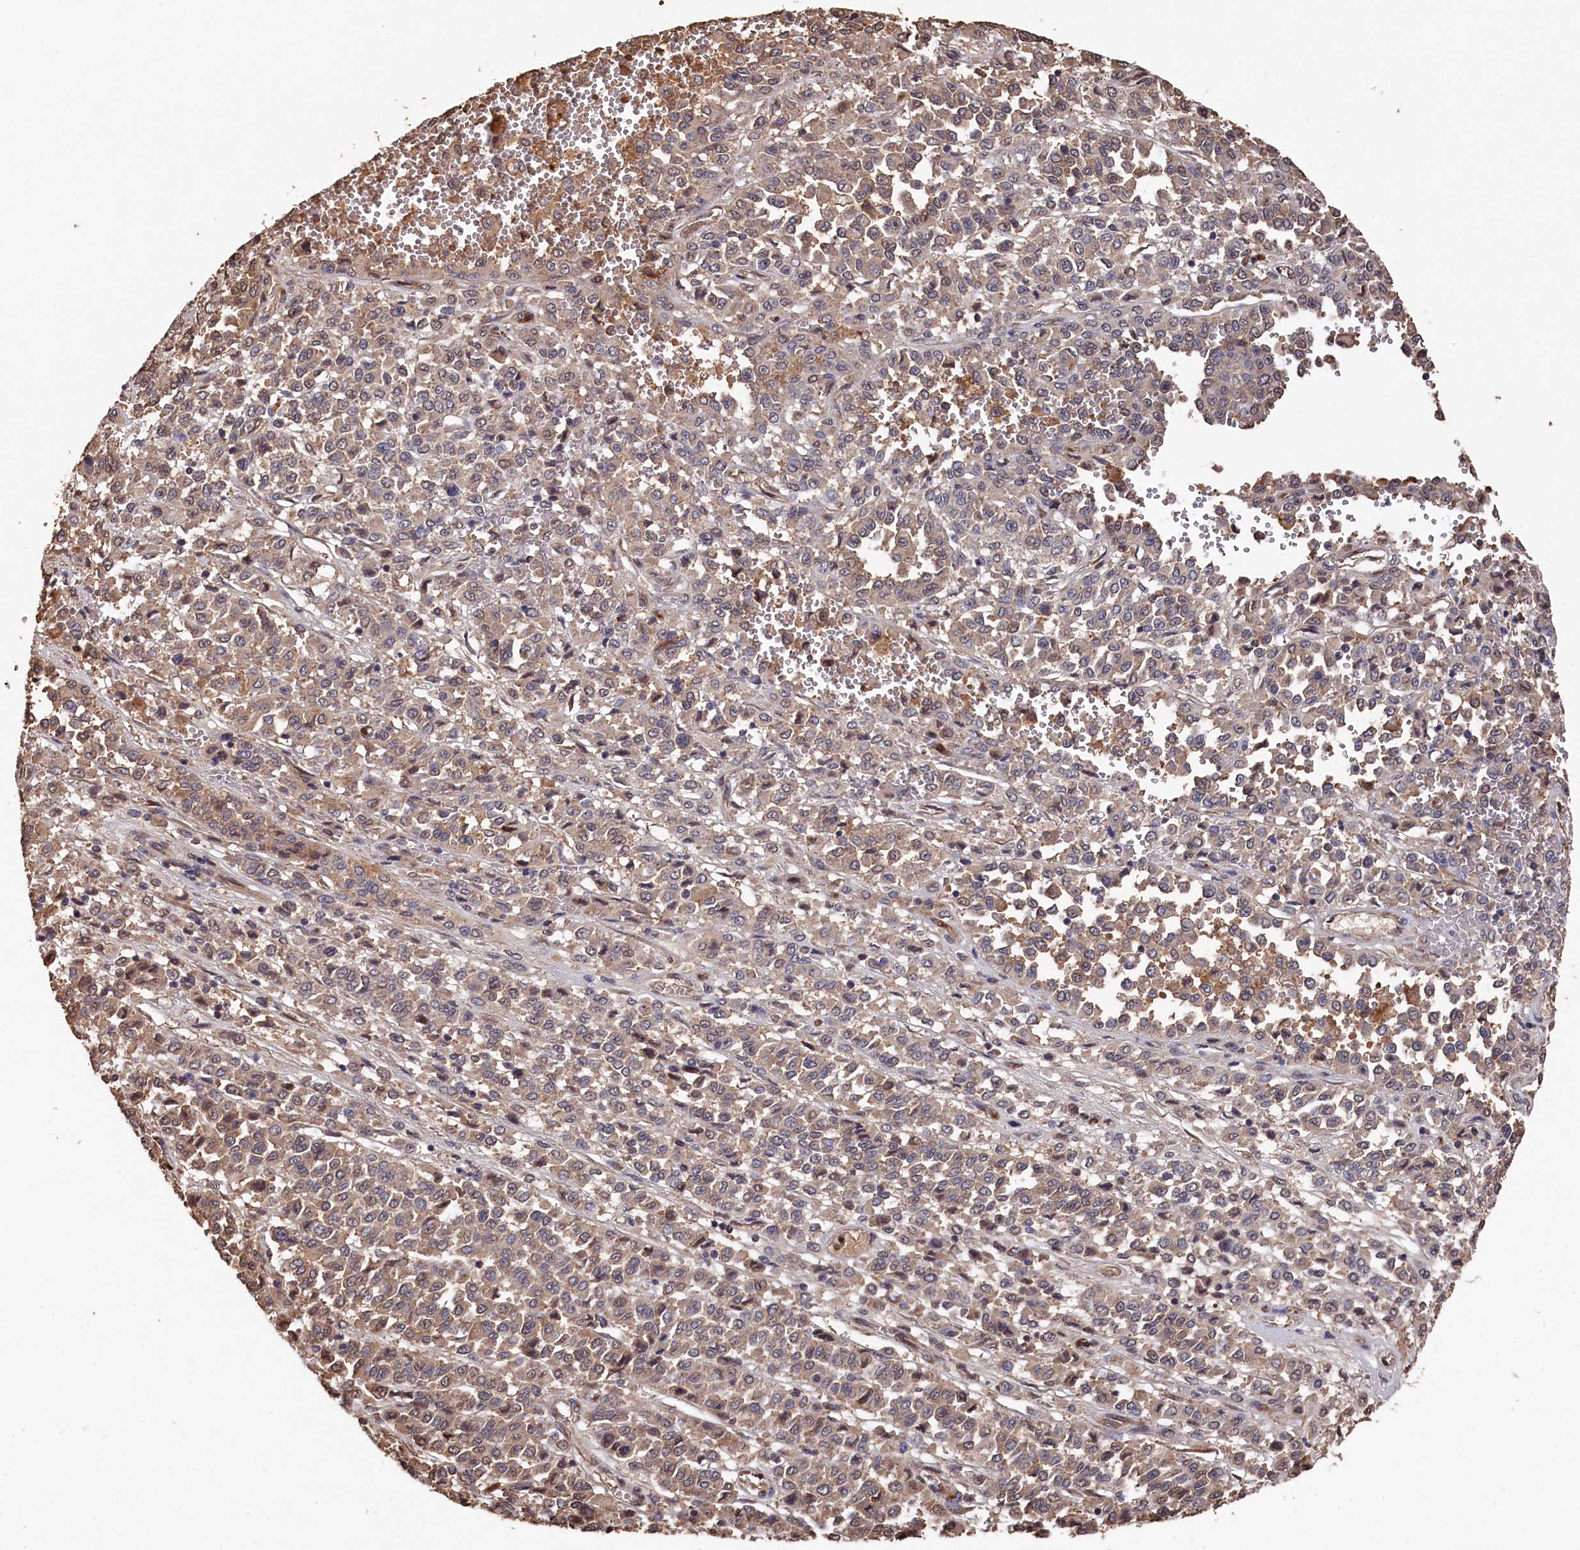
{"staining": {"intensity": "weak", "quantity": ">75%", "location": "cytoplasmic/membranous"}, "tissue": "melanoma", "cell_type": "Tumor cells", "image_type": "cancer", "snomed": [{"axis": "morphology", "description": "Malignant melanoma, Metastatic site"}, {"axis": "topography", "description": "Pancreas"}], "caption": "The micrograph exhibits immunohistochemical staining of melanoma. There is weak cytoplasmic/membranous positivity is appreciated in approximately >75% of tumor cells. The protein of interest is shown in brown color, while the nuclei are stained blue.", "gene": "NAA60", "patient": {"sex": "female", "age": 30}}